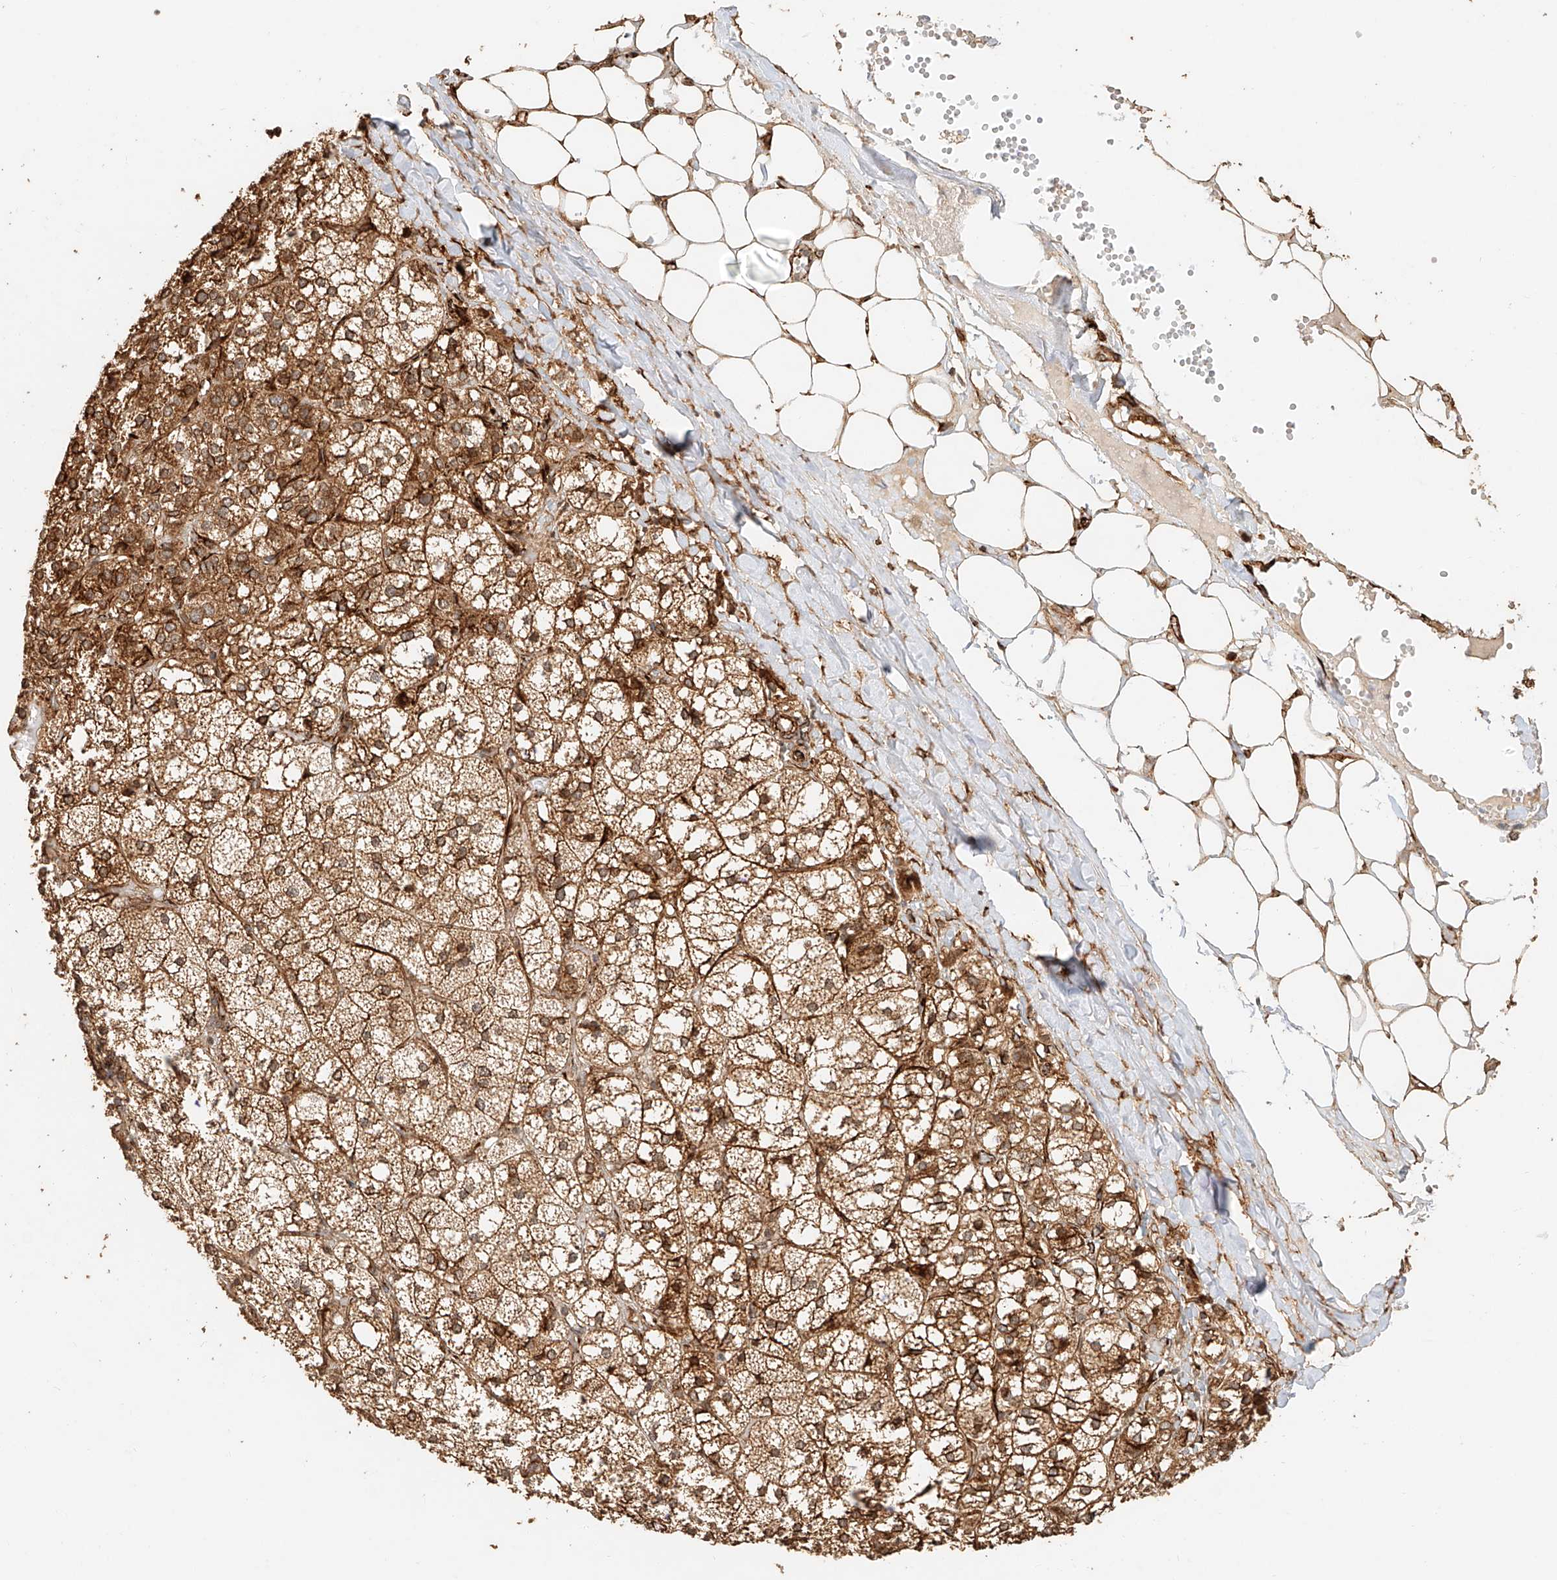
{"staining": {"intensity": "strong", "quantity": ">75%", "location": "cytoplasmic/membranous"}, "tissue": "adrenal gland", "cell_type": "Glandular cells", "image_type": "normal", "snomed": [{"axis": "morphology", "description": "Normal tissue, NOS"}, {"axis": "topography", "description": "Adrenal gland"}], "caption": "A high amount of strong cytoplasmic/membranous expression is present in about >75% of glandular cells in benign adrenal gland. (DAB (3,3'-diaminobenzidine) IHC with brightfield microscopy, high magnification).", "gene": "NAP1L1", "patient": {"sex": "female", "age": 61}}